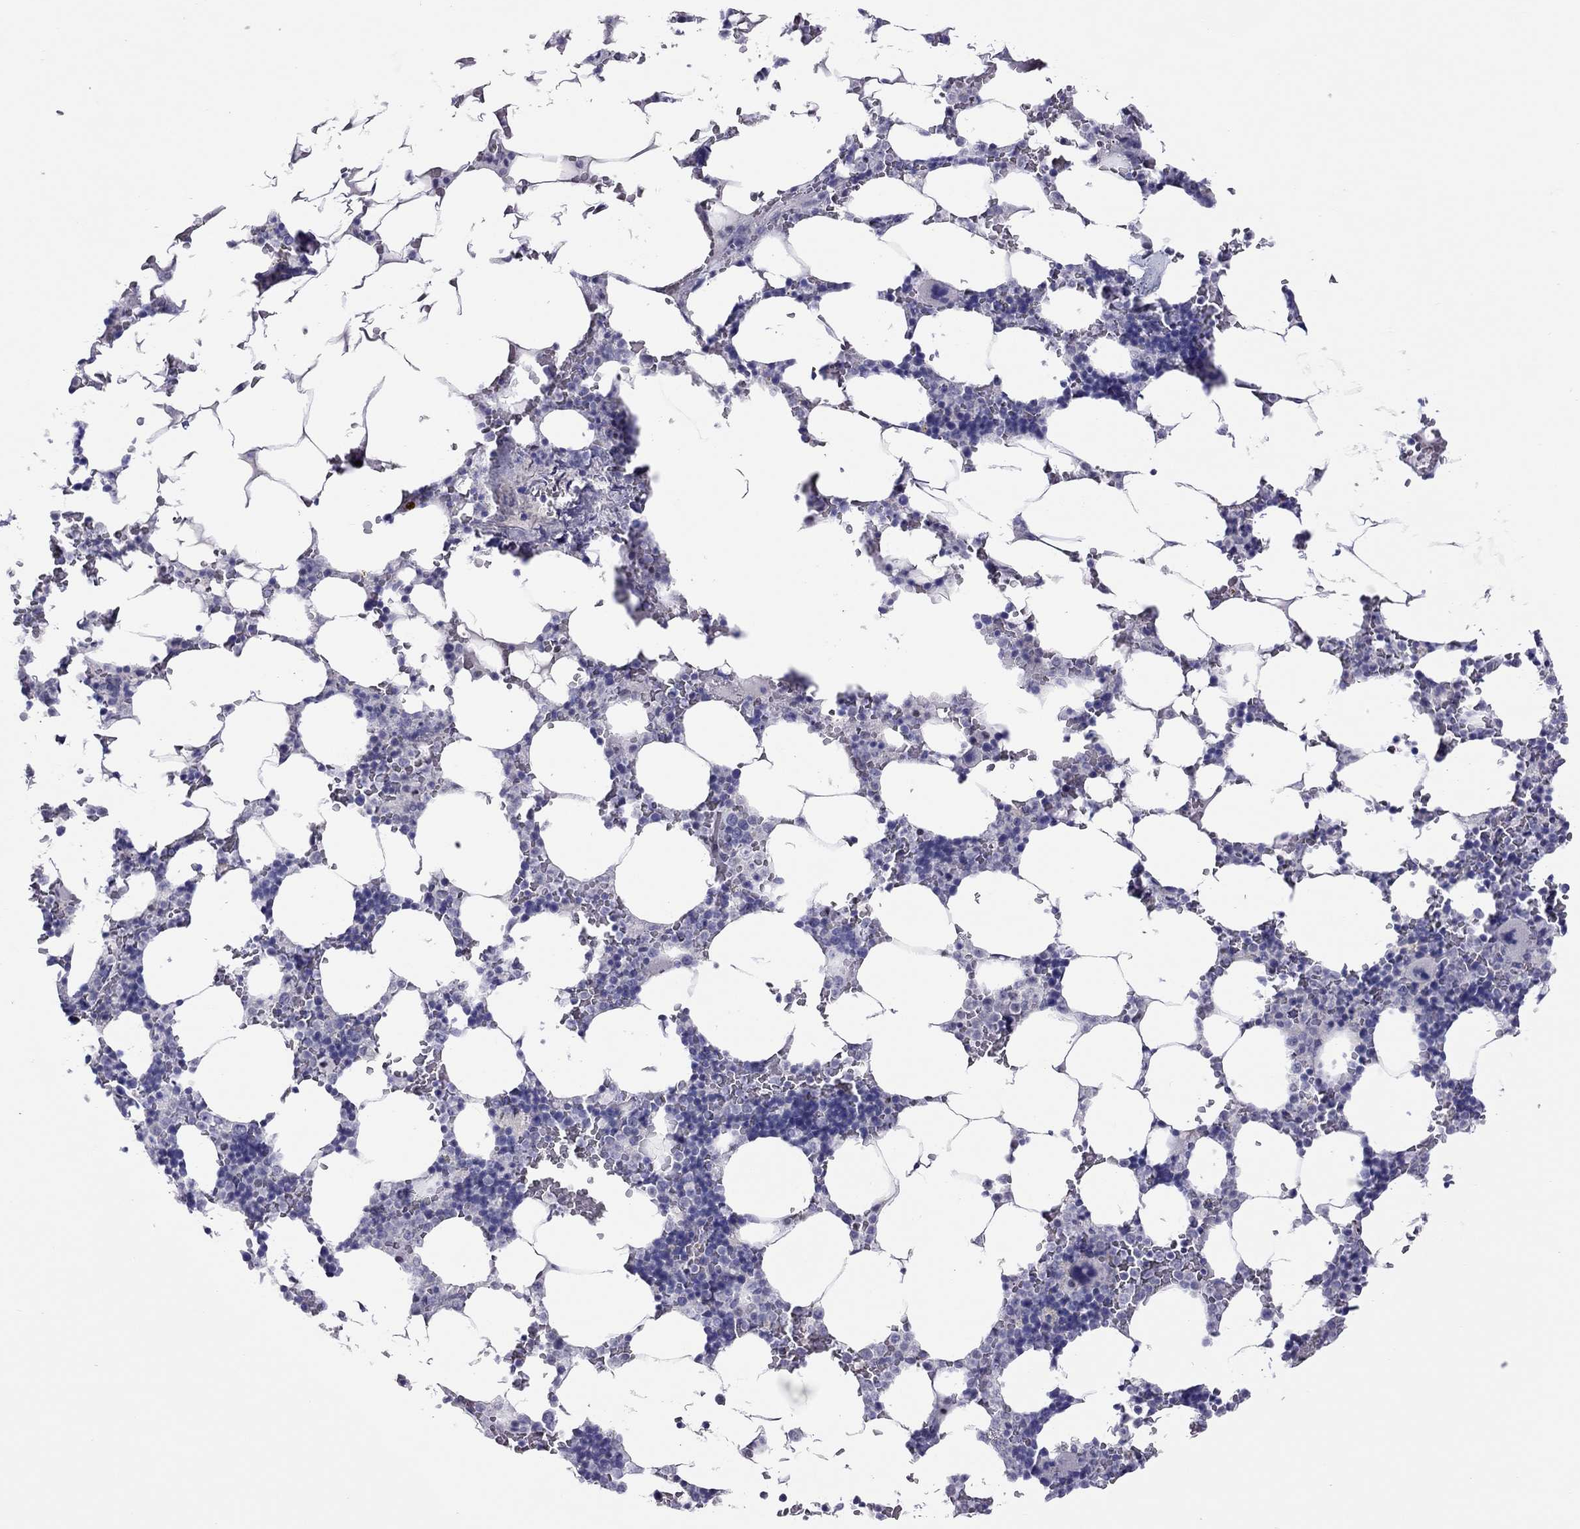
{"staining": {"intensity": "negative", "quantity": "none", "location": "none"}, "tissue": "bone marrow", "cell_type": "Hematopoietic cells", "image_type": "normal", "snomed": [{"axis": "morphology", "description": "Normal tissue, NOS"}, {"axis": "topography", "description": "Bone marrow"}], "caption": "This is an immunohistochemistry micrograph of normal bone marrow. There is no expression in hematopoietic cells.", "gene": "CHRNB3", "patient": {"sex": "male", "age": 51}}